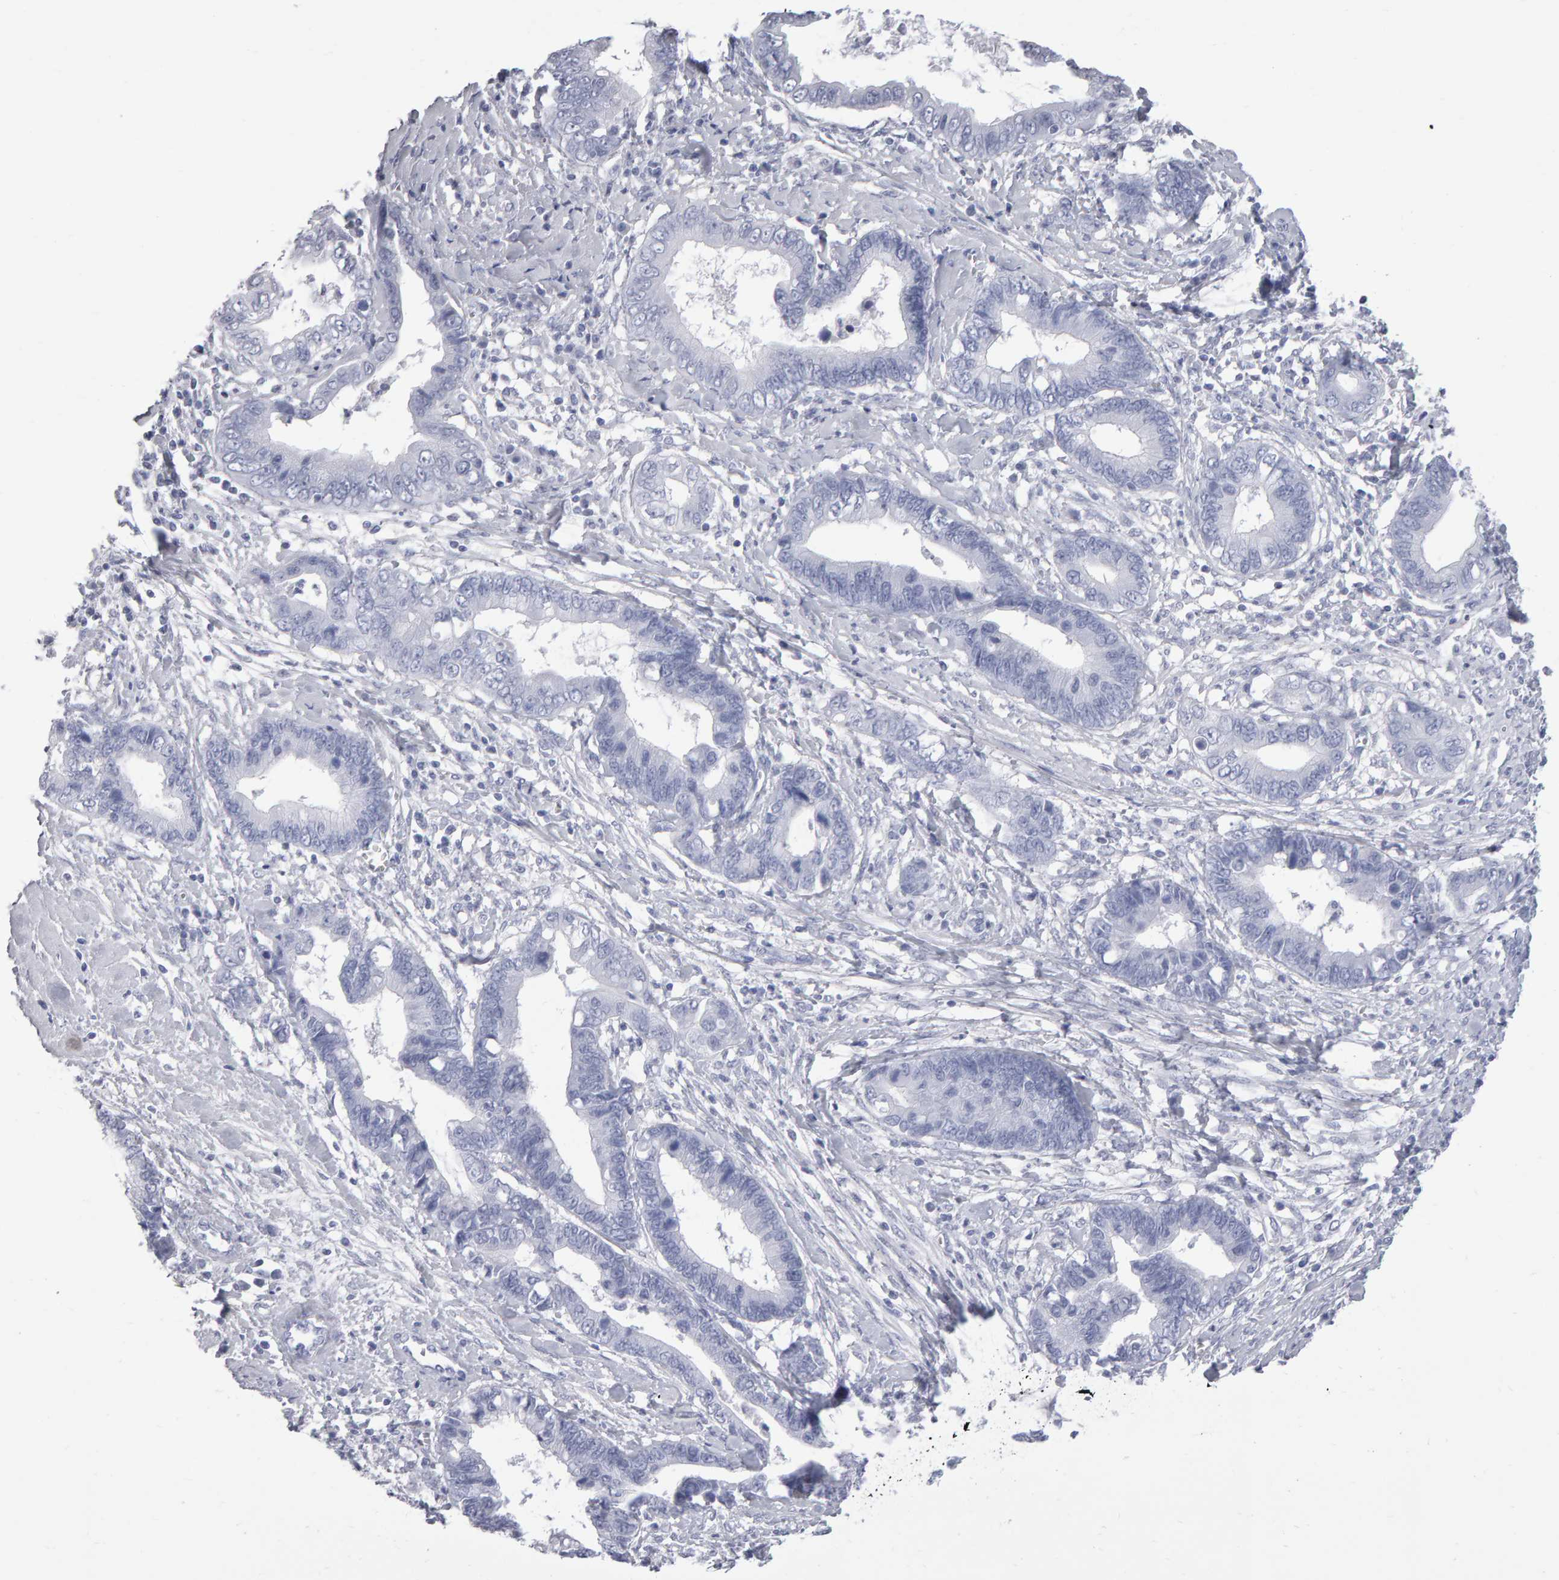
{"staining": {"intensity": "negative", "quantity": "none", "location": "none"}, "tissue": "cervical cancer", "cell_type": "Tumor cells", "image_type": "cancer", "snomed": [{"axis": "morphology", "description": "Adenocarcinoma, NOS"}, {"axis": "topography", "description": "Cervix"}], "caption": "Immunohistochemistry micrograph of neoplastic tissue: cervical cancer (adenocarcinoma) stained with DAB (3,3'-diaminobenzidine) shows no significant protein positivity in tumor cells.", "gene": "NCDN", "patient": {"sex": "female", "age": 44}}